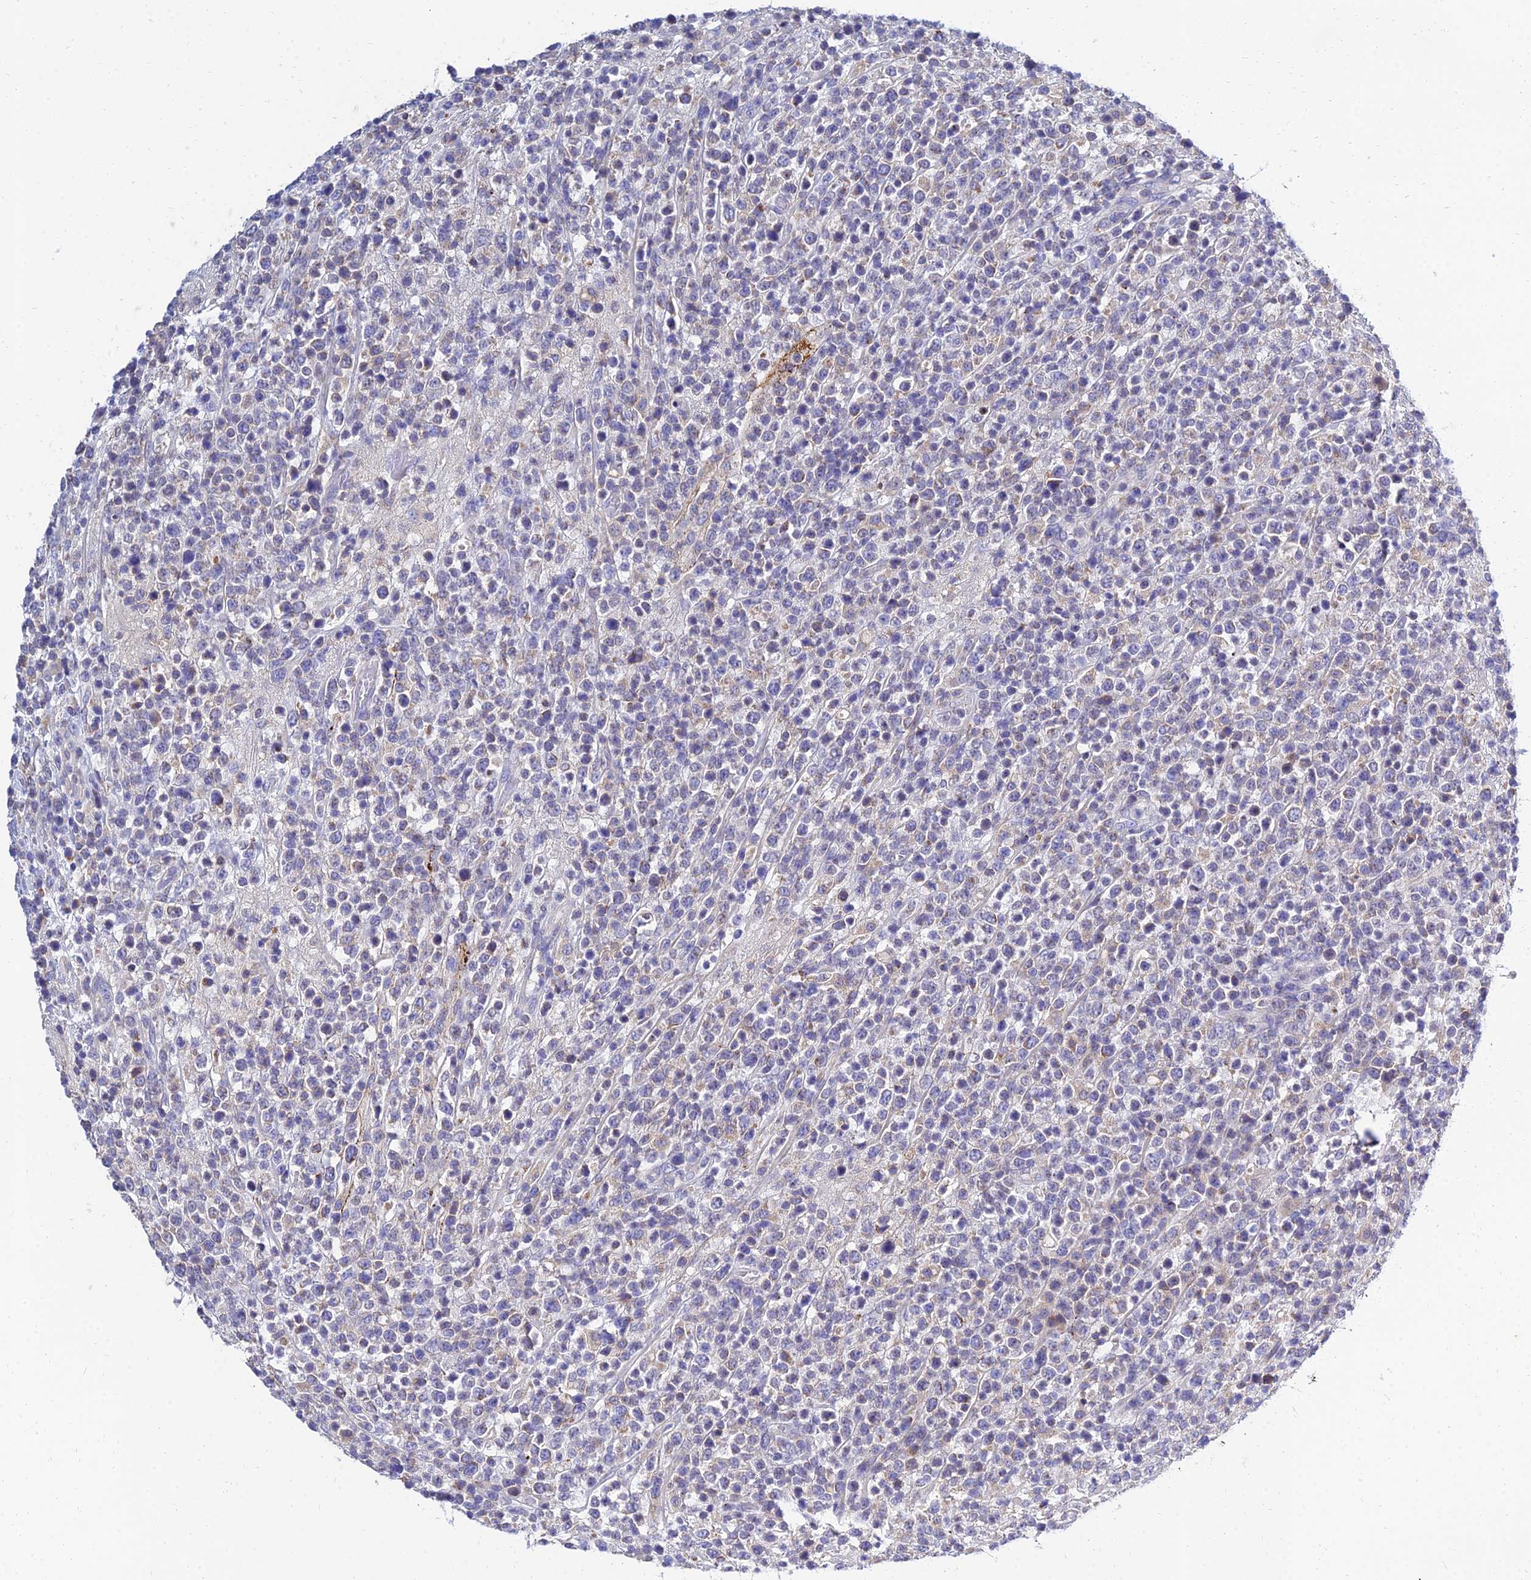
{"staining": {"intensity": "negative", "quantity": "none", "location": "none"}, "tissue": "lymphoma", "cell_type": "Tumor cells", "image_type": "cancer", "snomed": [{"axis": "morphology", "description": "Malignant lymphoma, non-Hodgkin's type, High grade"}, {"axis": "topography", "description": "Colon"}], "caption": "There is no significant expression in tumor cells of malignant lymphoma, non-Hodgkin's type (high-grade).", "gene": "NPY", "patient": {"sex": "female", "age": 53}}